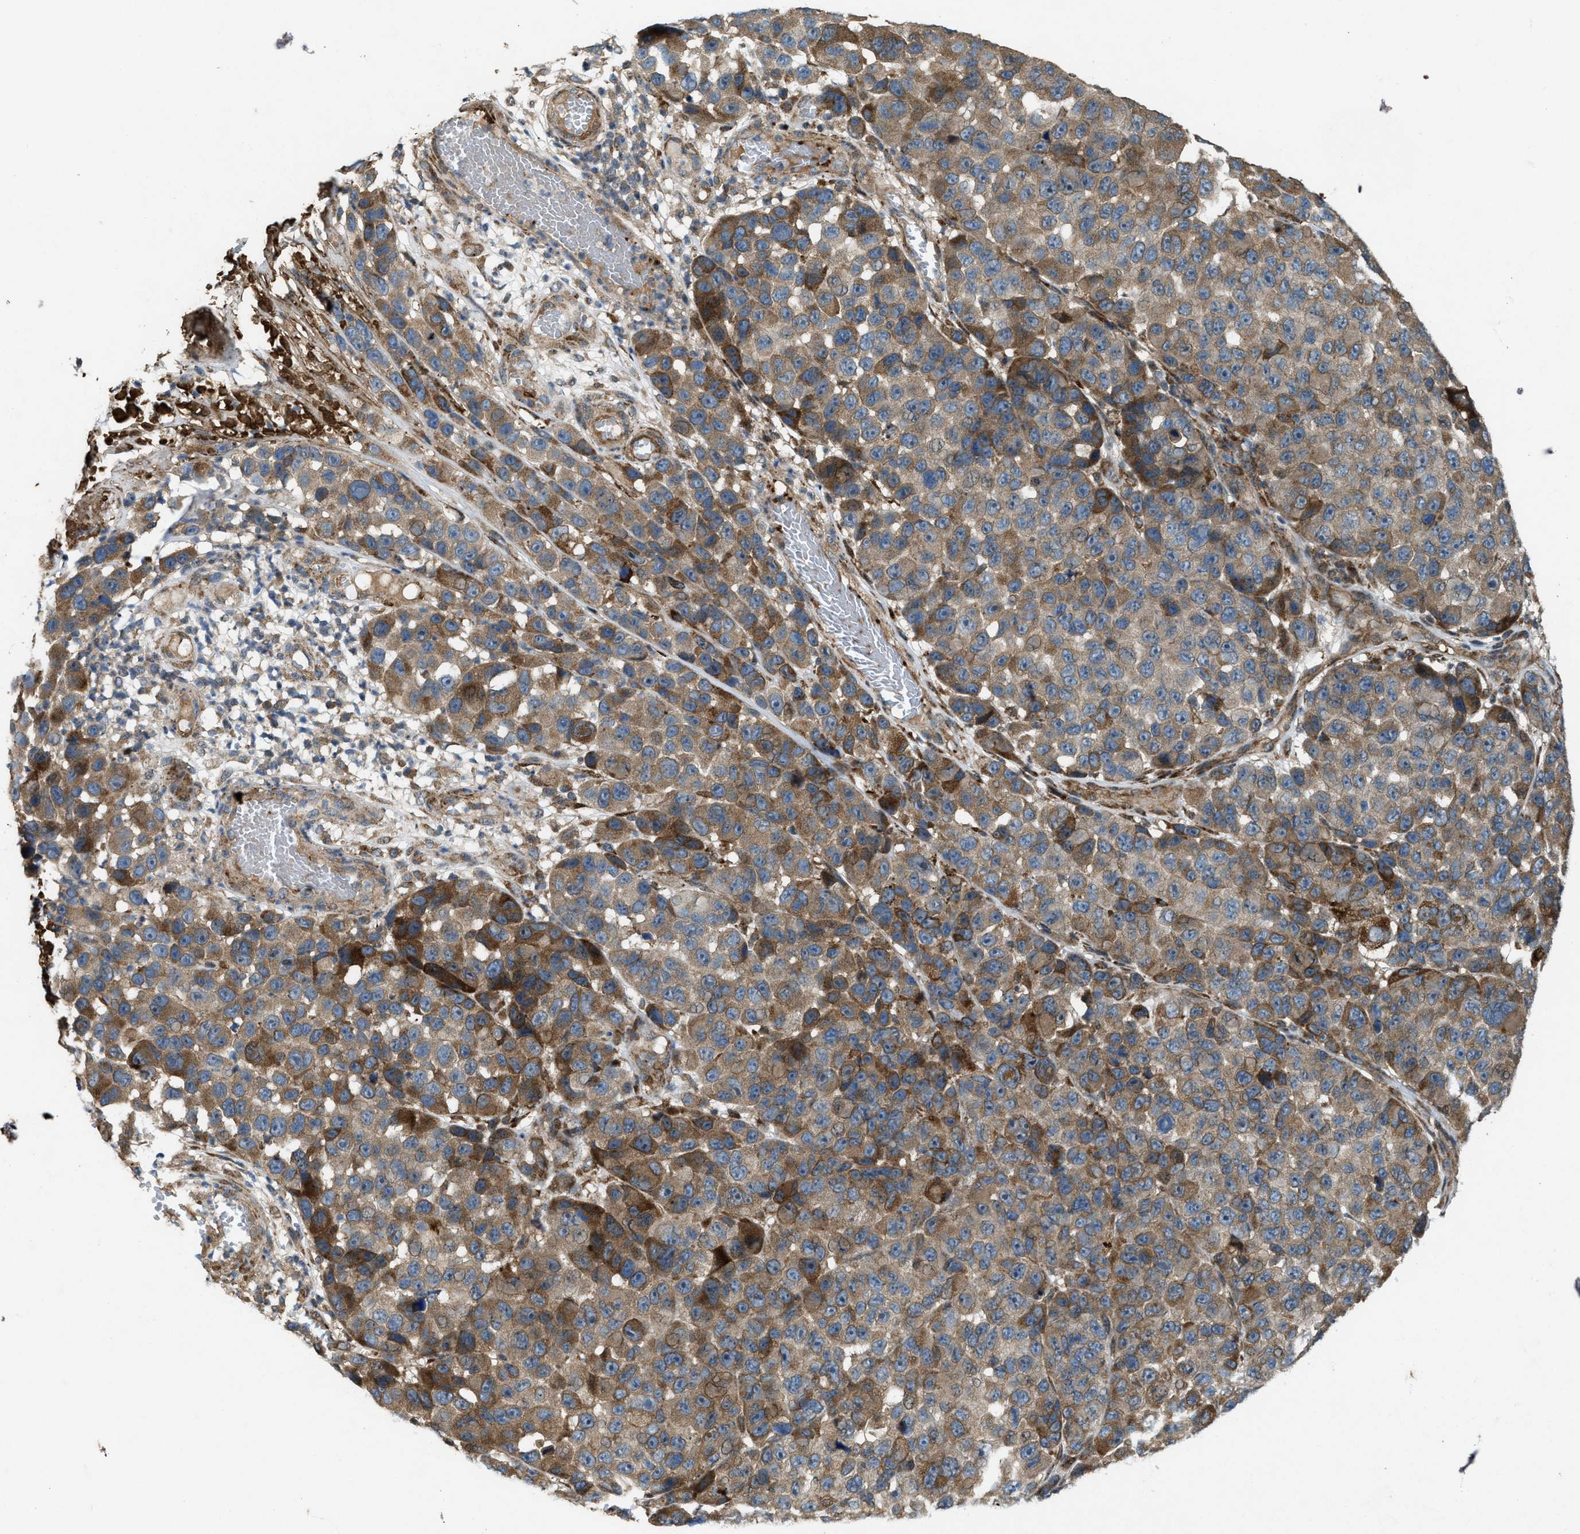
{"staining": {"intensity": "moderate", "quantity": ">75%", "location": "cytoplasmic/membranous"}, "tissue": "melanoma", "cell_type": "Tumor cells", "image_type": "cancer", "snomed": [{"axis": "morphology", "description": "Malignant melanoma, NOS"}, {"axis": "topography", "description": "Skin"}], "caption": "This image demonstrates immunohistochemistry (IHC) staining of melanoma, with medium moderate cytoplasmic/membranous staining in about >75% of tumor cells.", "gene": "LRRC72", "patient": {"sex": "male", "age": 53}}